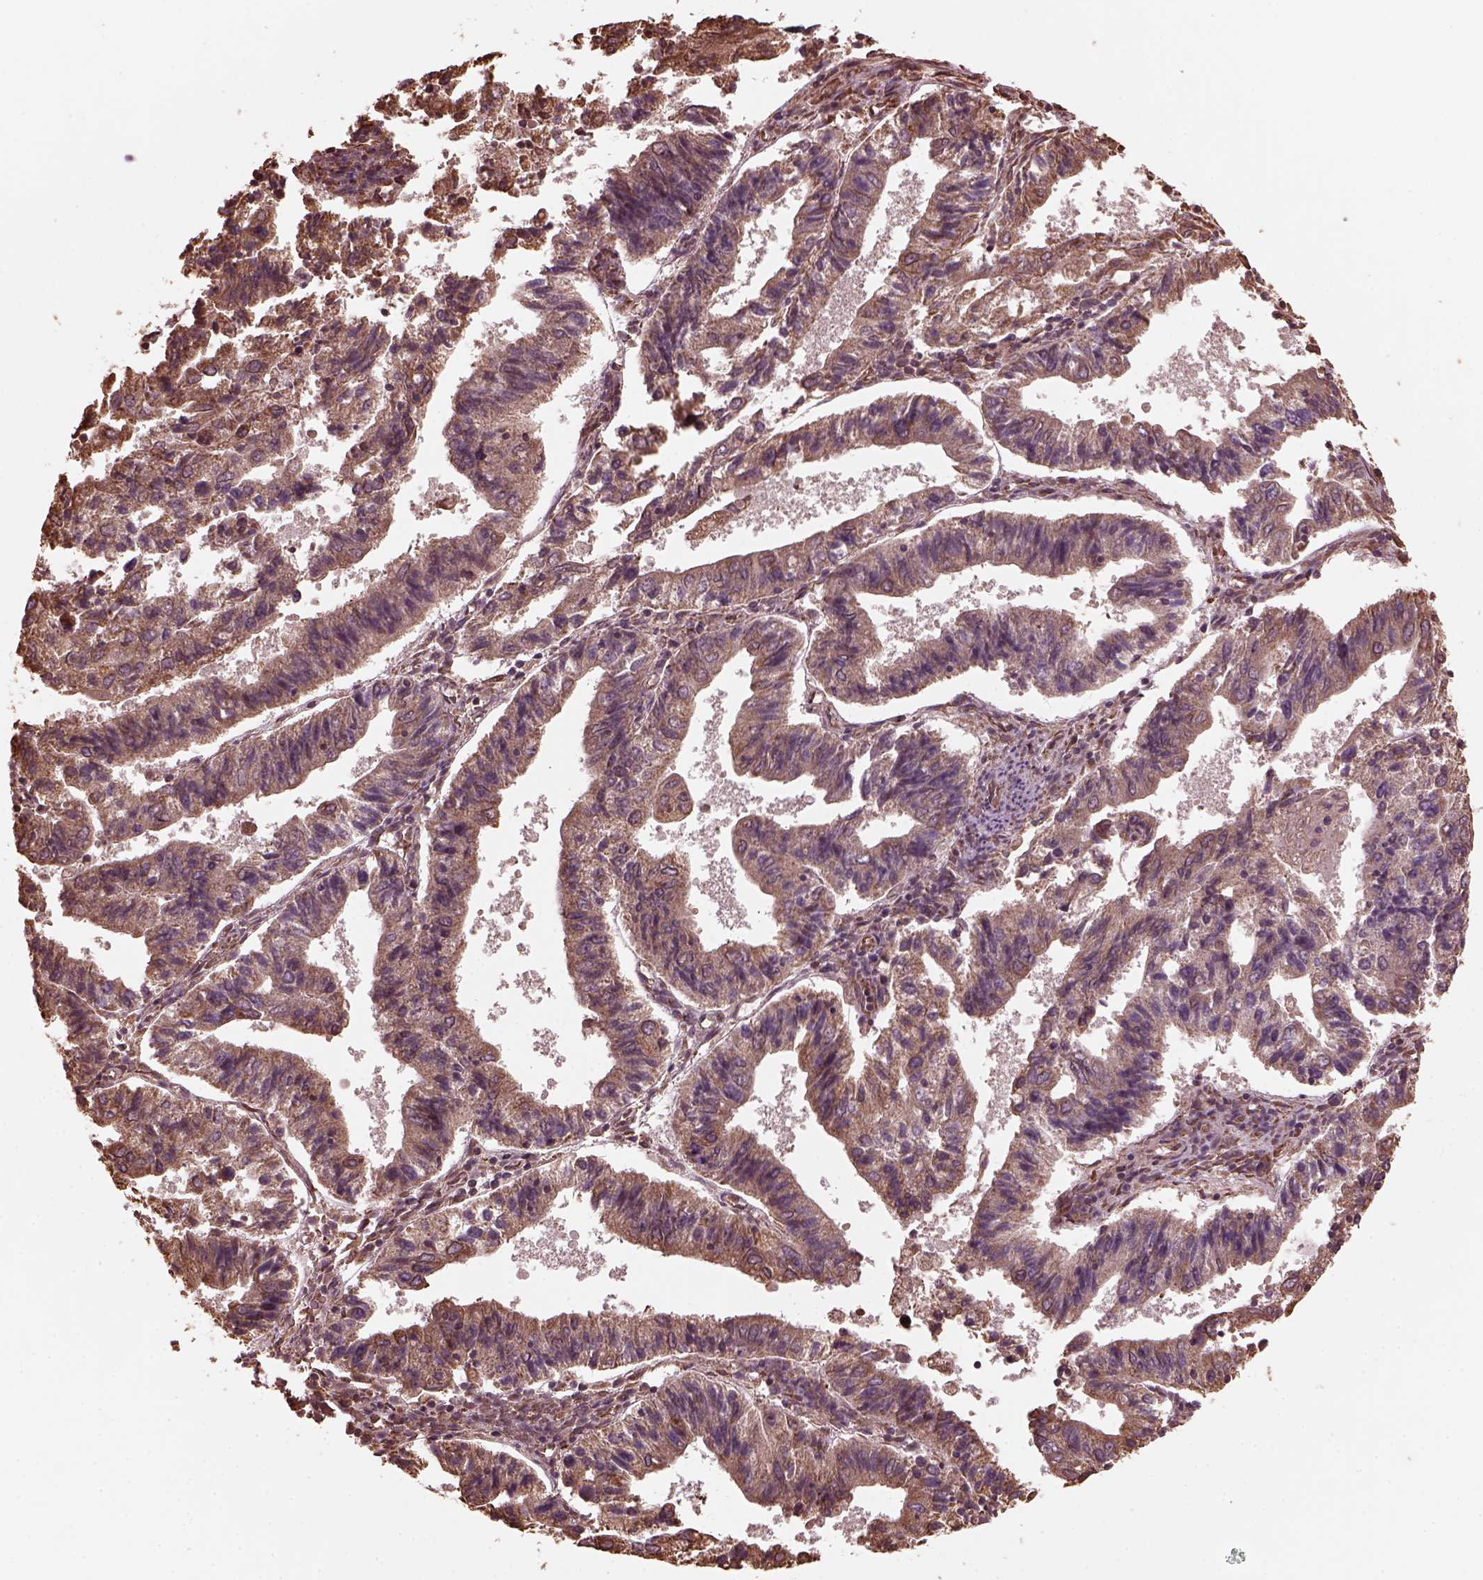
{"staining": {"intensity": "moderate", "quantity": ">75%", "location": "cytoplasmic/membranous"}, "tissue": "endometrial cancer", "cell_type": "Tumor cells", "image_type": "cancer", "snomed": [{"axis": "morphology", "description": "Adenocarcinoma, NOS"}, {"axis": "topography", "description": "Endometrium"}], "caption": "Human adenocarcinoma (endometrial) stained for a protein (brown) reveals moderate cytoplasmic/membranous positive staining in about >75% of tumor cells.", "gene": "ZNF292", "patient": {"sex": "female", "age": 82}}